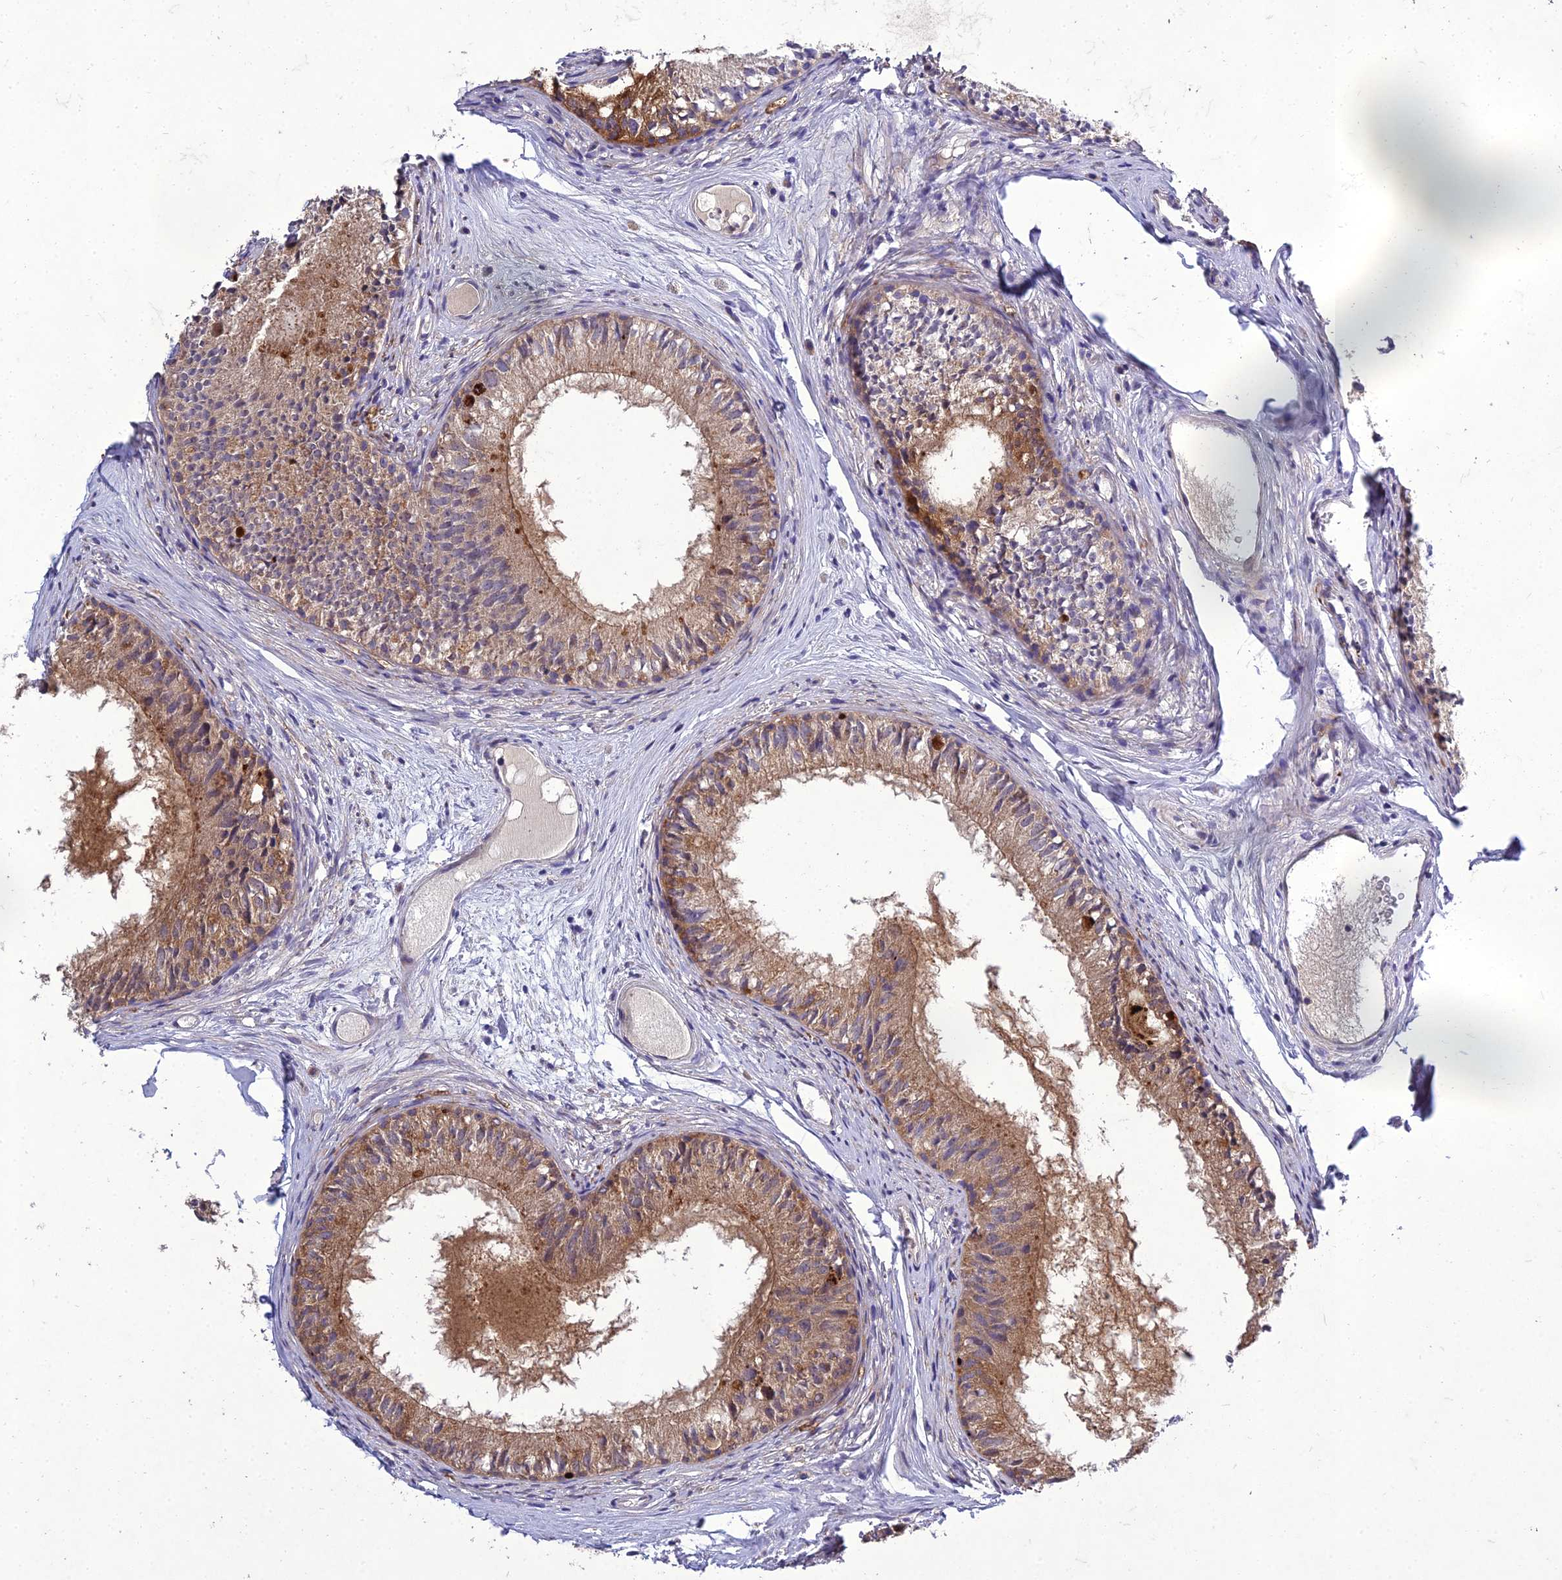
{"staining": {"intensity": "moderate", "quantity": "<25%", "location": "cytoplasmic/membranous"}, "tissue": "epididymis", "cell_type": "Glandular cells", "image_type": "normal", "snomed": [{"axis": "morphology", "description": "Normal tissue, NOS"}, {"axis": "morphology", "description": "Seminoma in situ"}, {"axis": "topography", "description": "Testis"}, {"axis": "topography", "description": "Epididymis"}], "caption": "This image displays benign epididymis stained with IHC to label a protein in brown. The cytoplasmic/membranous of glandular cells show moderate positivity for the protein. Nuclei are counter-stained blue.", "gene": "ADIPOR2", "patient": {"sex": "male", "age": 28}}